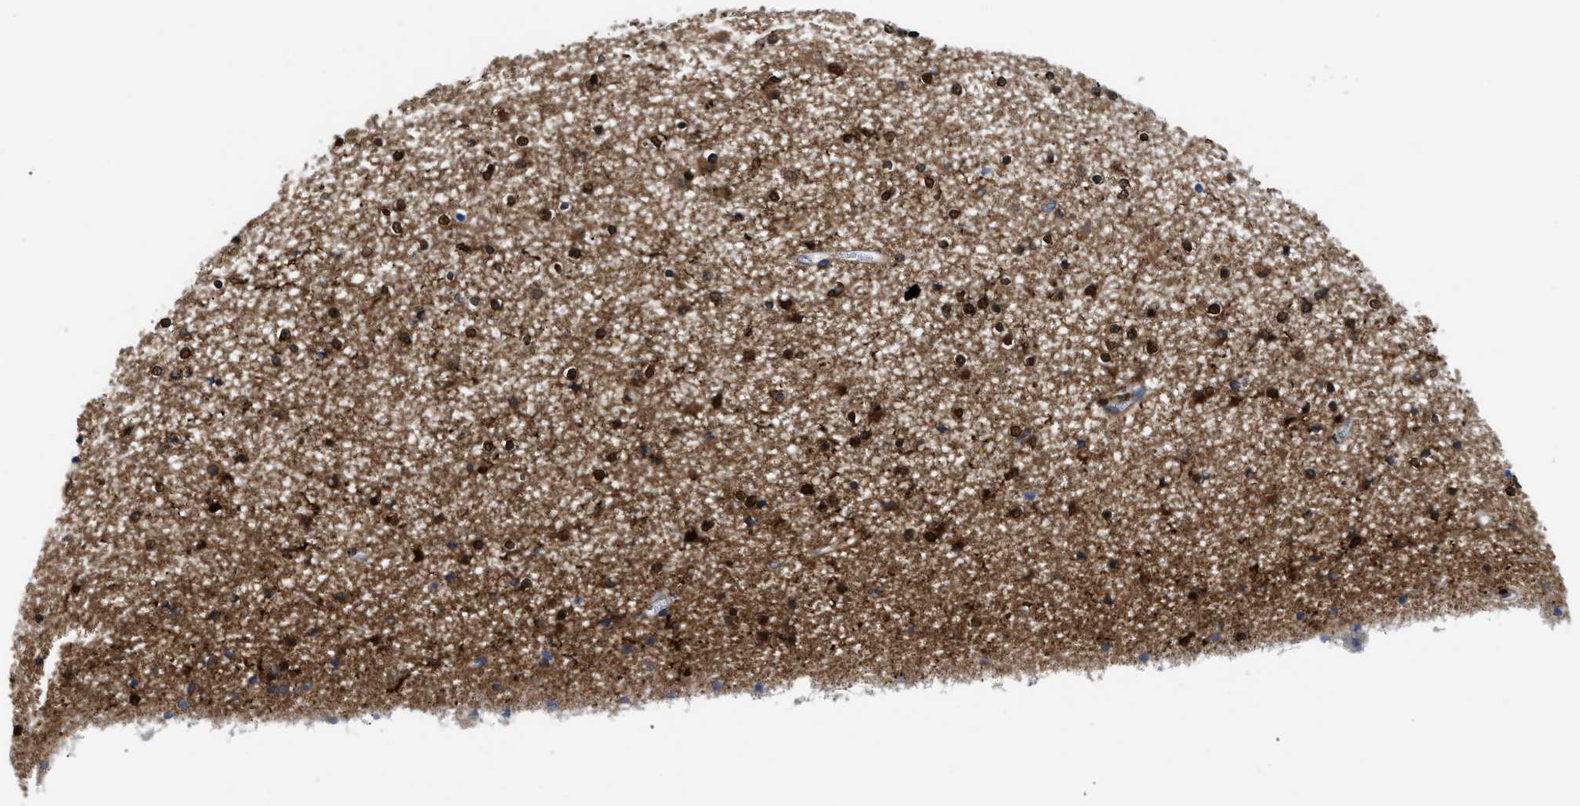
{"staining": {"intensity": "strong", "quantity": "25%-75%", "location": "cytoplasmic/membranous,nuclear"}, "tissue": "caudate", "cell_type": "Glial cells", "image_type": "normal", "snomed": [{"axis": "morphology", "description": "Normal tissue, NOS"}, {"axis": "topography", "description": "Lateral ventricle wall"}], "caption": "Immunohistochemical staining of normal caudate reveals strong cytoplasmic/membranous,nuclear protein positivity in approximately 25%-75% of glial cells.", "gene": "GSN", "patient": {"sex": "female", "age": 54}}